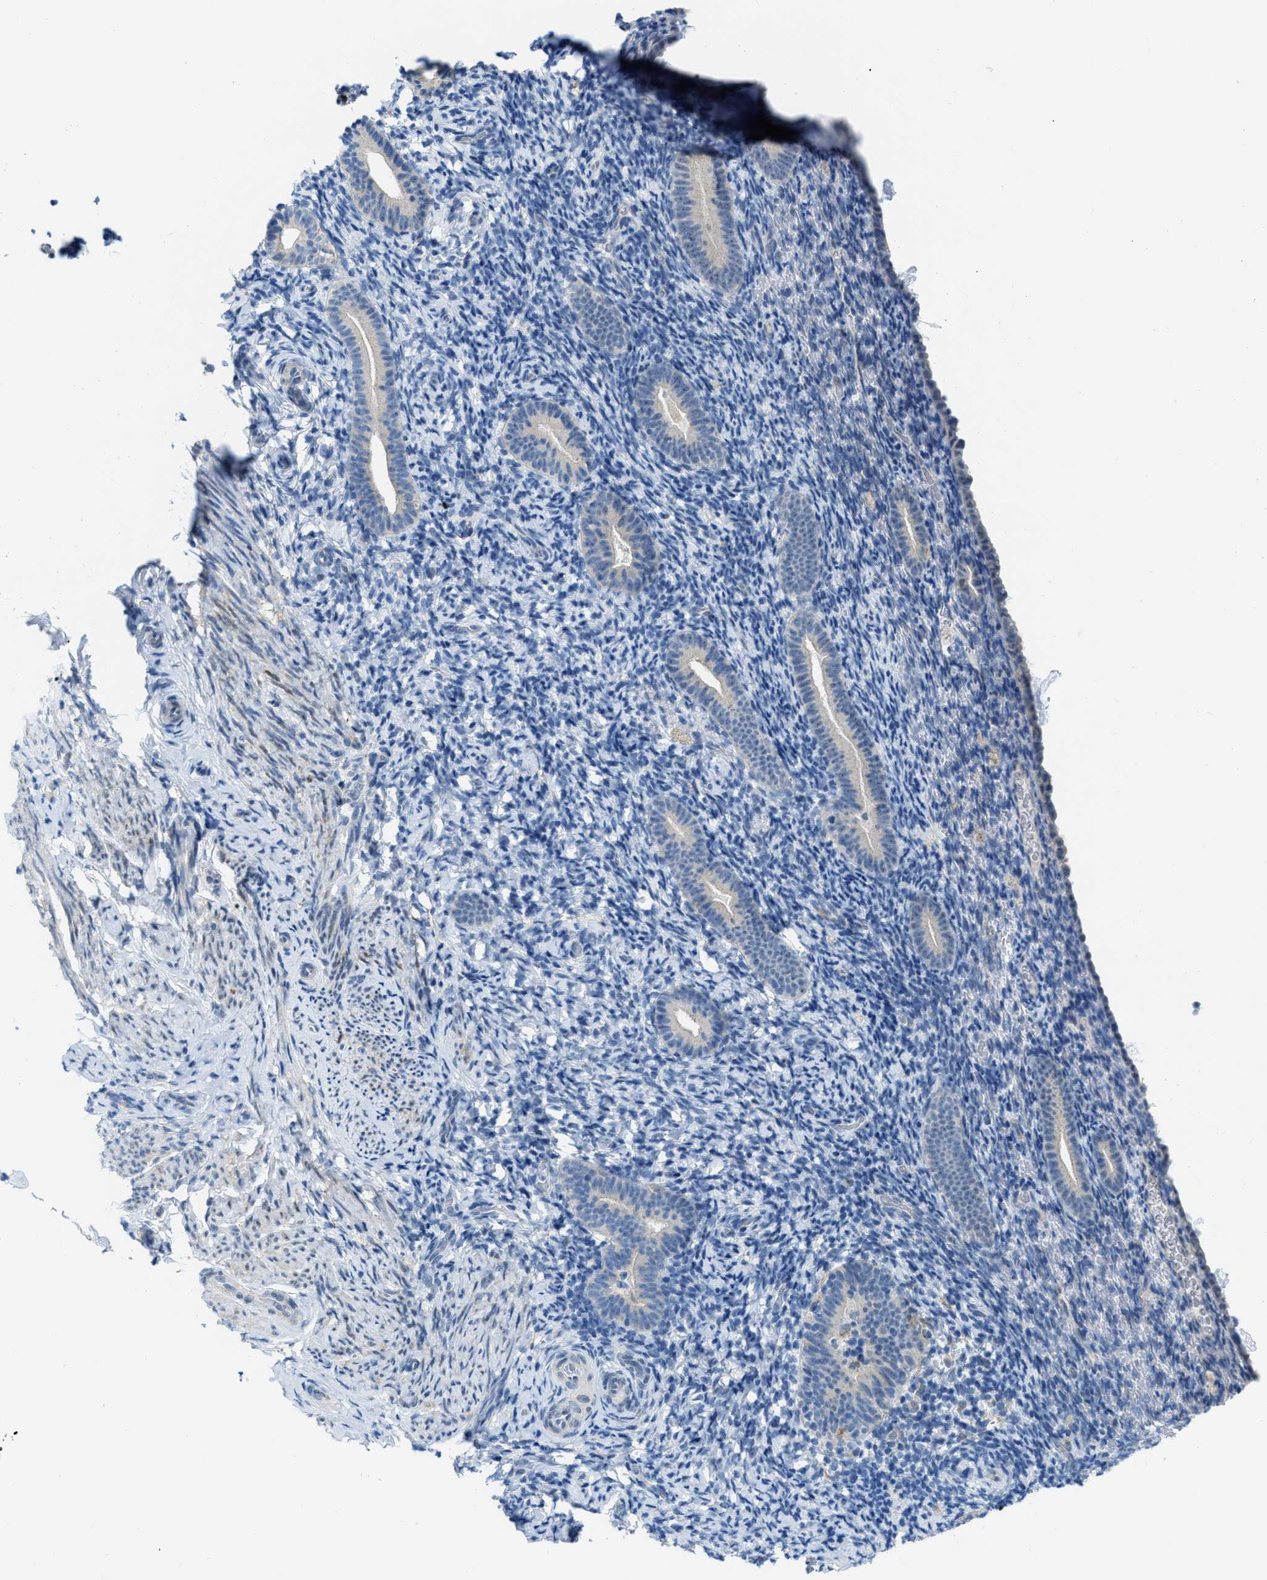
{"staining": {"intensity": "negative", "quantity": "none", "location": "none"}, "tissue": "endometrium", "cell_type": "Cells in endometrial stroma", "image_type": "normal", "snomed": [{"axis": "morphology", "description": "Normal tissue, NOS"}, {"axis": "topography", "description": "Endometrium"}], "caption": "This is a micrograph of immunohistochemistry staining of benign endometrium, which shows no positivity in cells in endometrial stroma.", "gene": "PHRF1", "patient": {"sex": "female", "age": 51}}